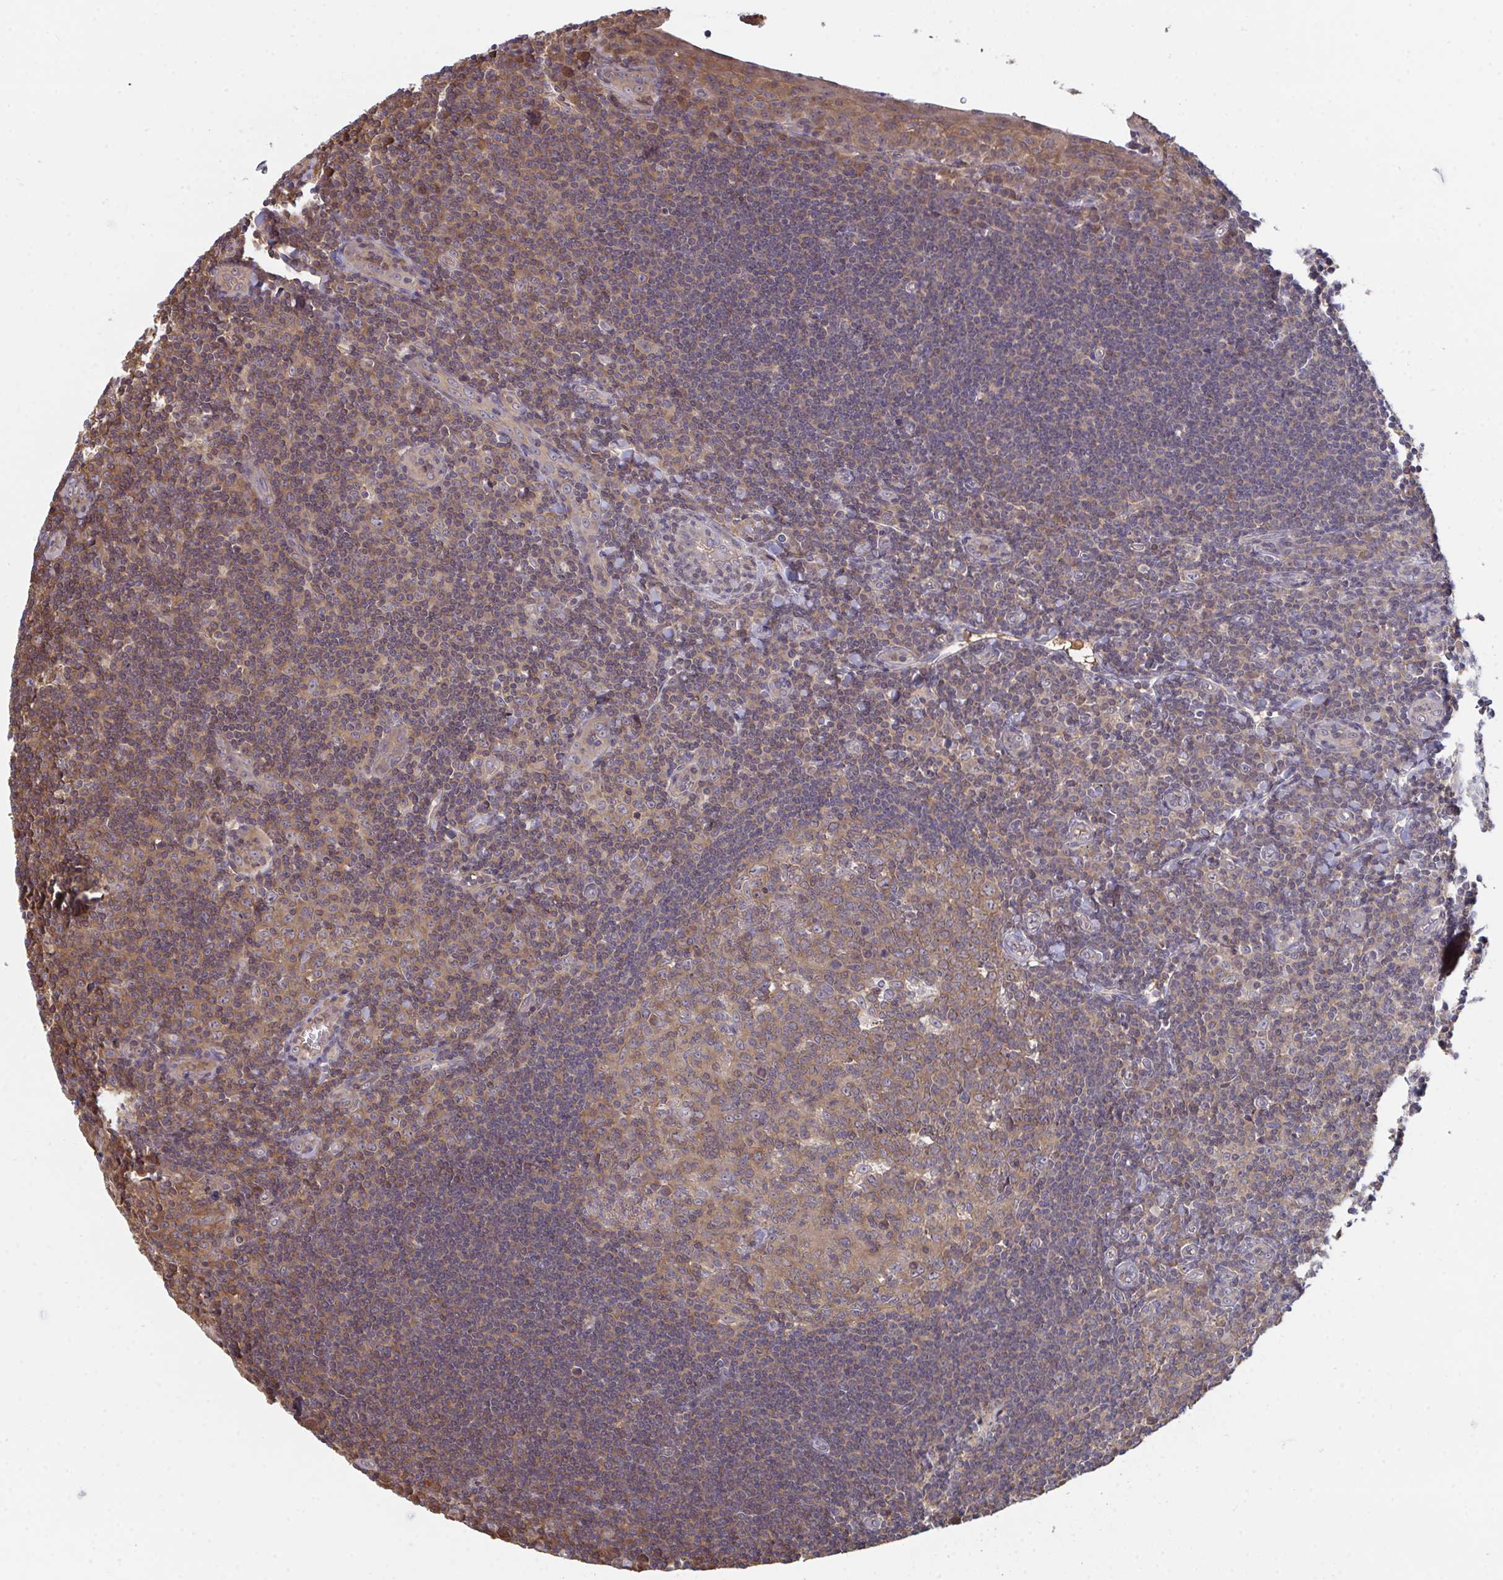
{"staining": {"intensity": "moderate", "quantity": ">75%", "location": "cytoplasmic/membranous"}, "tissue": "tonsil", "cell_type": "Germinal center cells", "image_type": "normal", "snomed": [{"axis": "morphology", "description": "Normal tissue, NOS"}, {"axis": "topography", "description": "Tonsil"}], "caption": "Germinal center cells demonstrate medium levels of moderate cytoplasmic/membranous positivity in about >75% of cells in normal tonsil.", "gene": "TTC9C", "patient": {"sex": "male", "age": 27}}